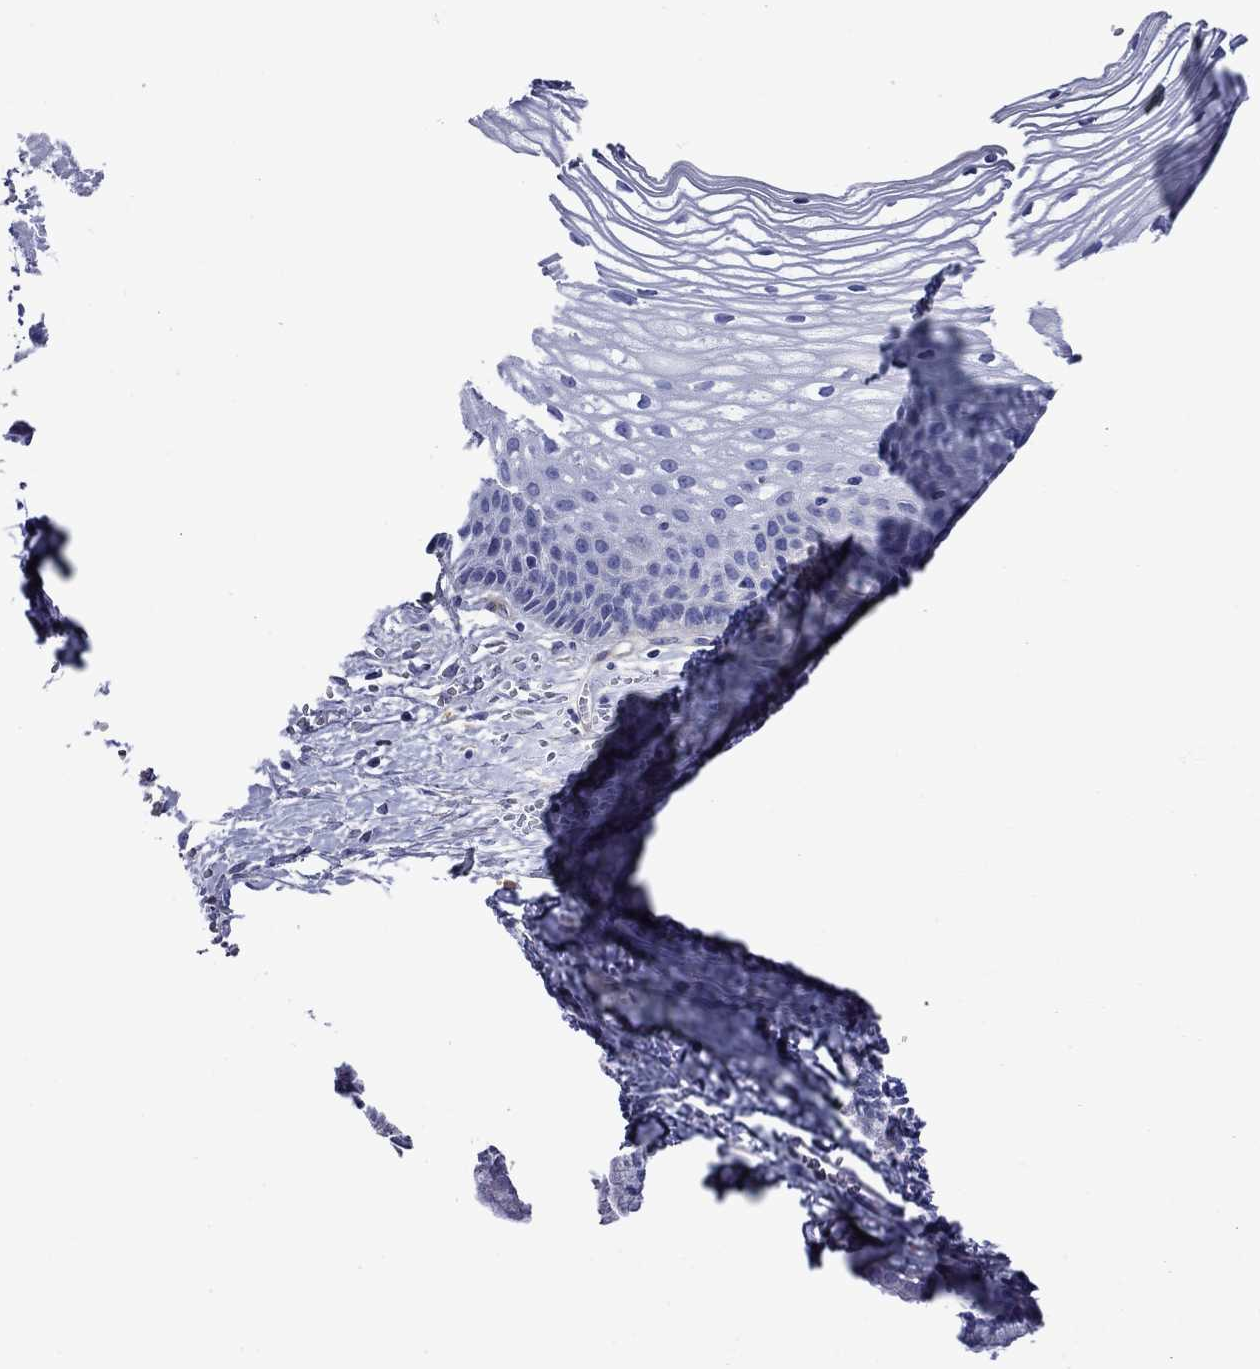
{"staining": {"intensity": "negative", "quantity": "none", "location": "none"}, "tissue": "cervix", "cell_type": "Squamous epithelial cells", "image_type": "normal", "snomed": [{"axis": "morphology", "description": "Normal tissue, NOS"}, {"axis": "topography", "description": "Cervix"}], "caption": "Image shows no protein expression in squamous epithelial cells of normal cervix.", "gene": "HSPG2", "patient": {"sex": "female", "age": 40}}